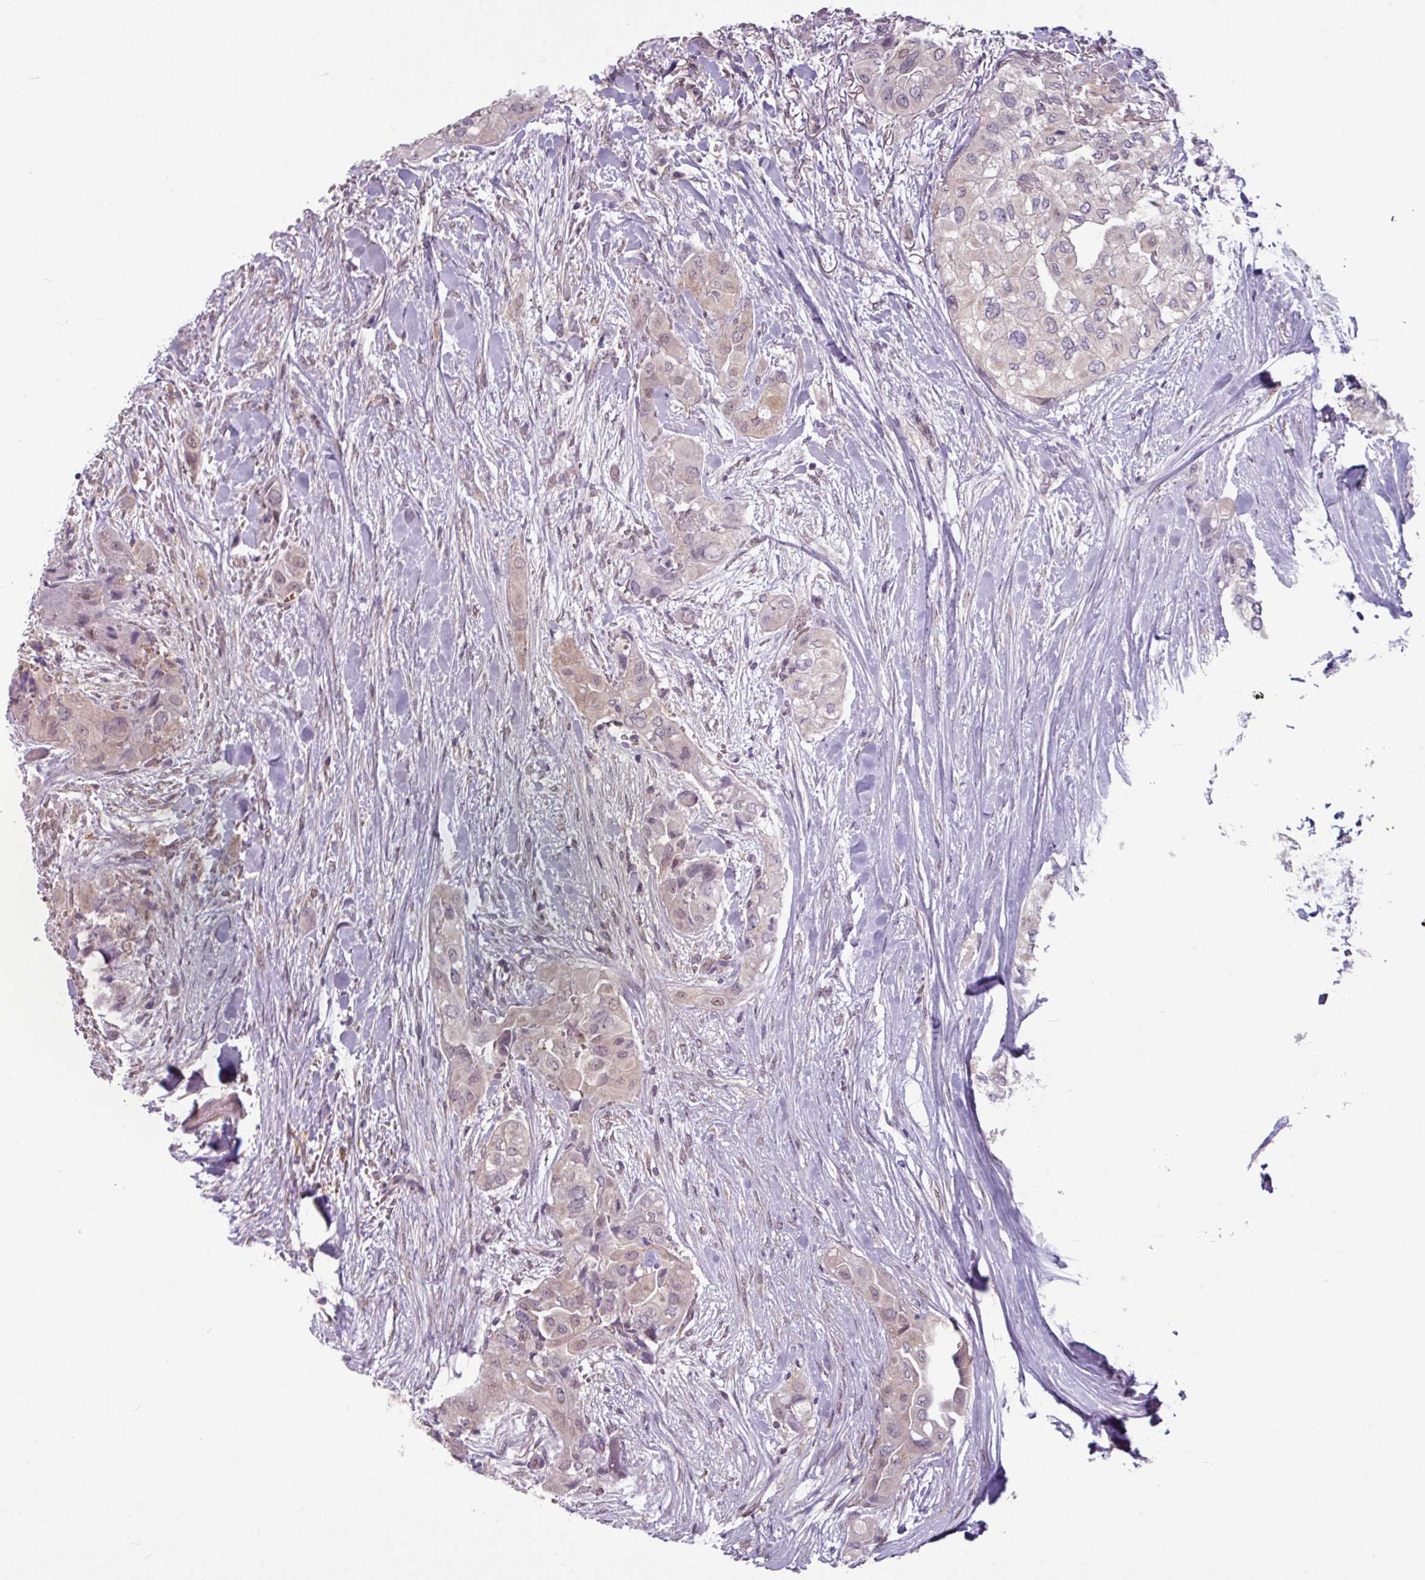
{"staining": {"intensity": "weak", "quantity": "<25%", "location": "cytoplasmic/membranous,nuclear"}, "tissue": "thyroid cancer", "cell_type": "Tumor cells", "image_type": "cancer", "snomed": [{"axis": "morphology", "description": "Papillary adenocarcinoma, NOS"}, {"axis": "topography", "description": "Thyroid gland"}], "caption": "Tumor cells are negative for brown protein staining in thyroid cancer (papillary adenocarcinoma). The staining was performed using DAB to visualize the protein expression in brown, while the nuclei were stained in blue with hematoxylin (Magnification: 20x).", "gene": "TTLL12", "patient": {"sex": "female", "age": 59}}